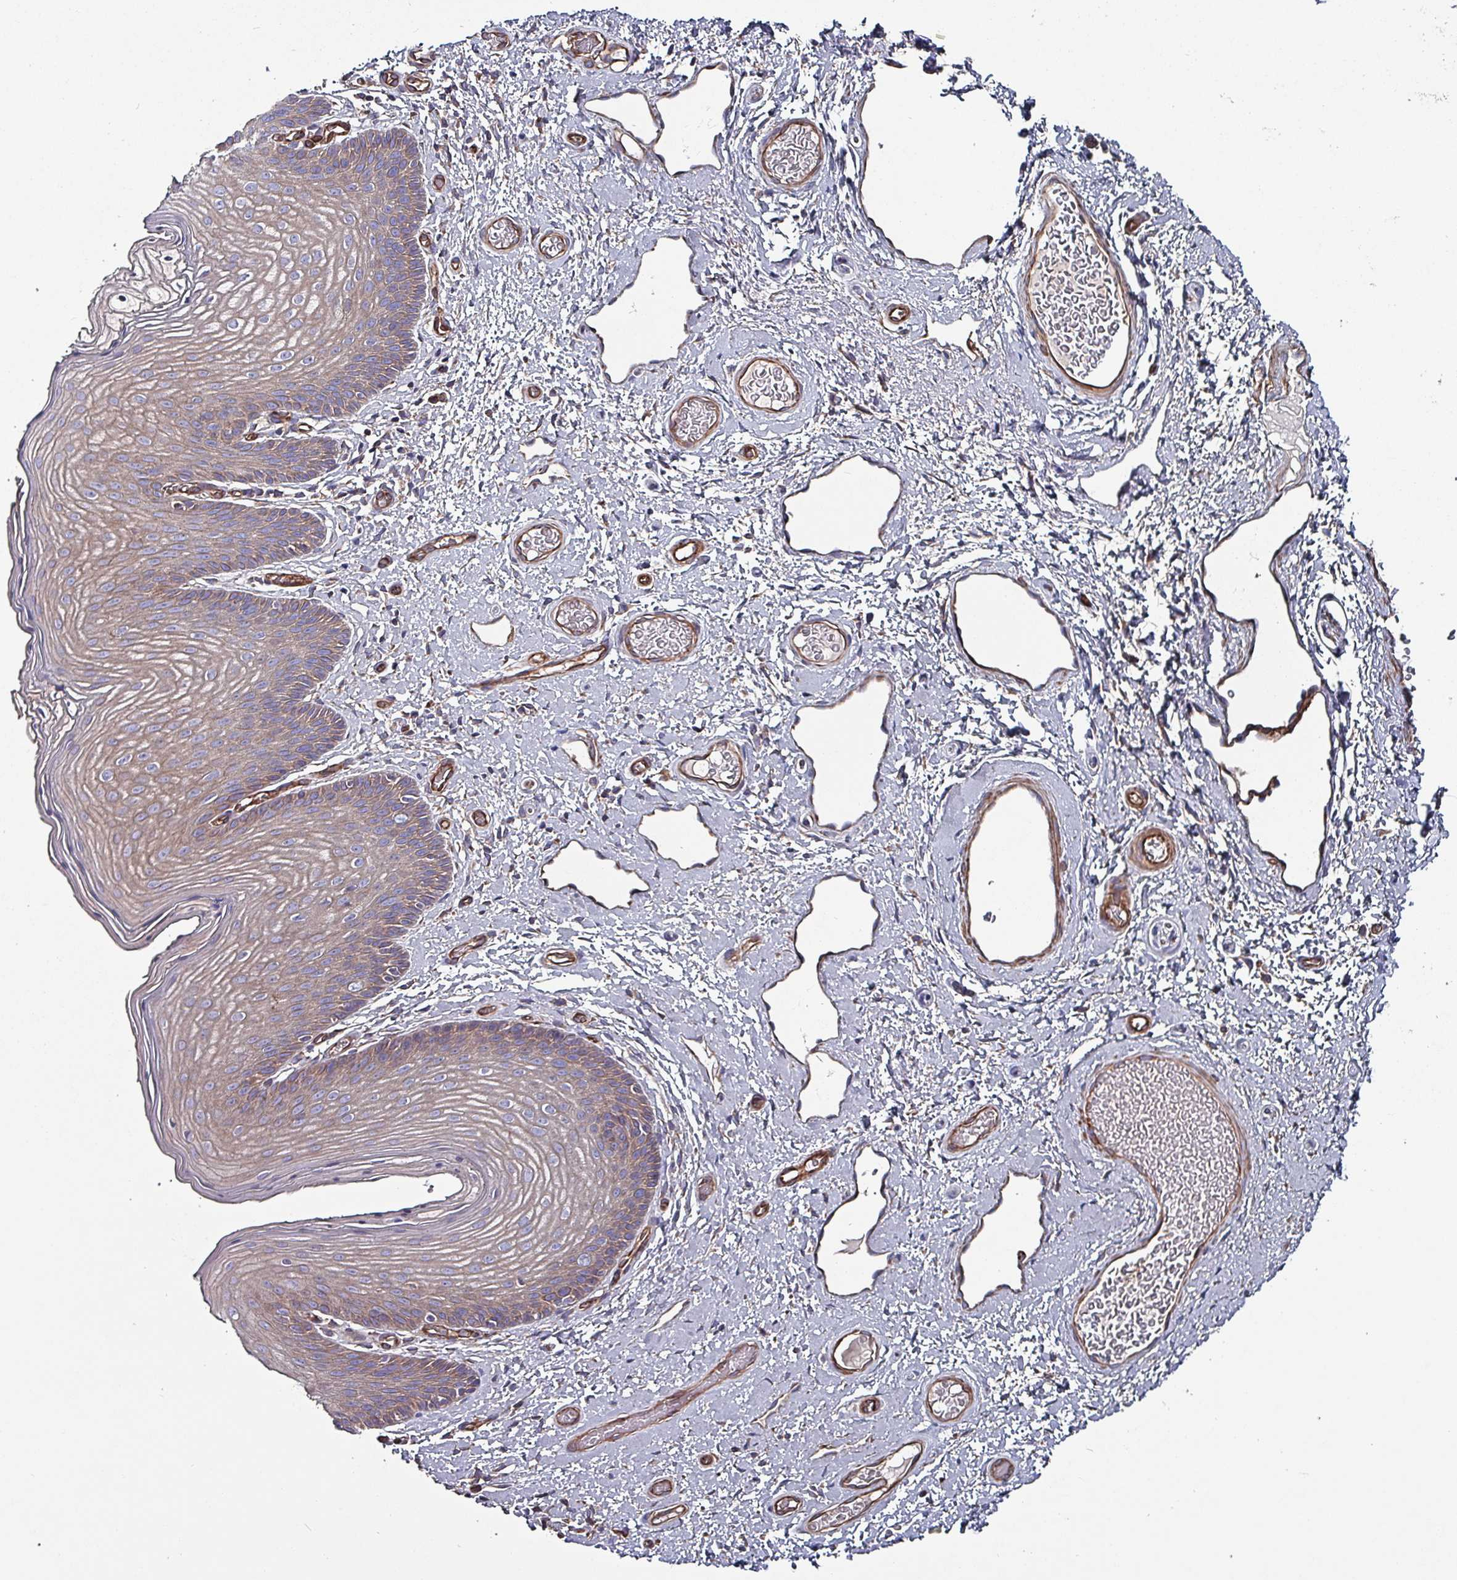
{"staining": {"intensity": "moderate", "quantity": "25%-75%", "location": "cytoplasmic/membranous"}, "tissue": "skin", "cell_type": "Epidermal cells", "image_type": "normal", "snomed": [{"axis": "morphology", "description": "Normal tissue, NOS"}, {"axis": "topography", "description": "Anal"}], "caption": "An immunohistochemistry image of unremarkable tissue is shown. Protein staining in brown shows moderate cytoplasmic/membranous positivity in skin within epidermal cells.", "gene": "ANO10", "patient": {"sex": "female", "age": 40}}